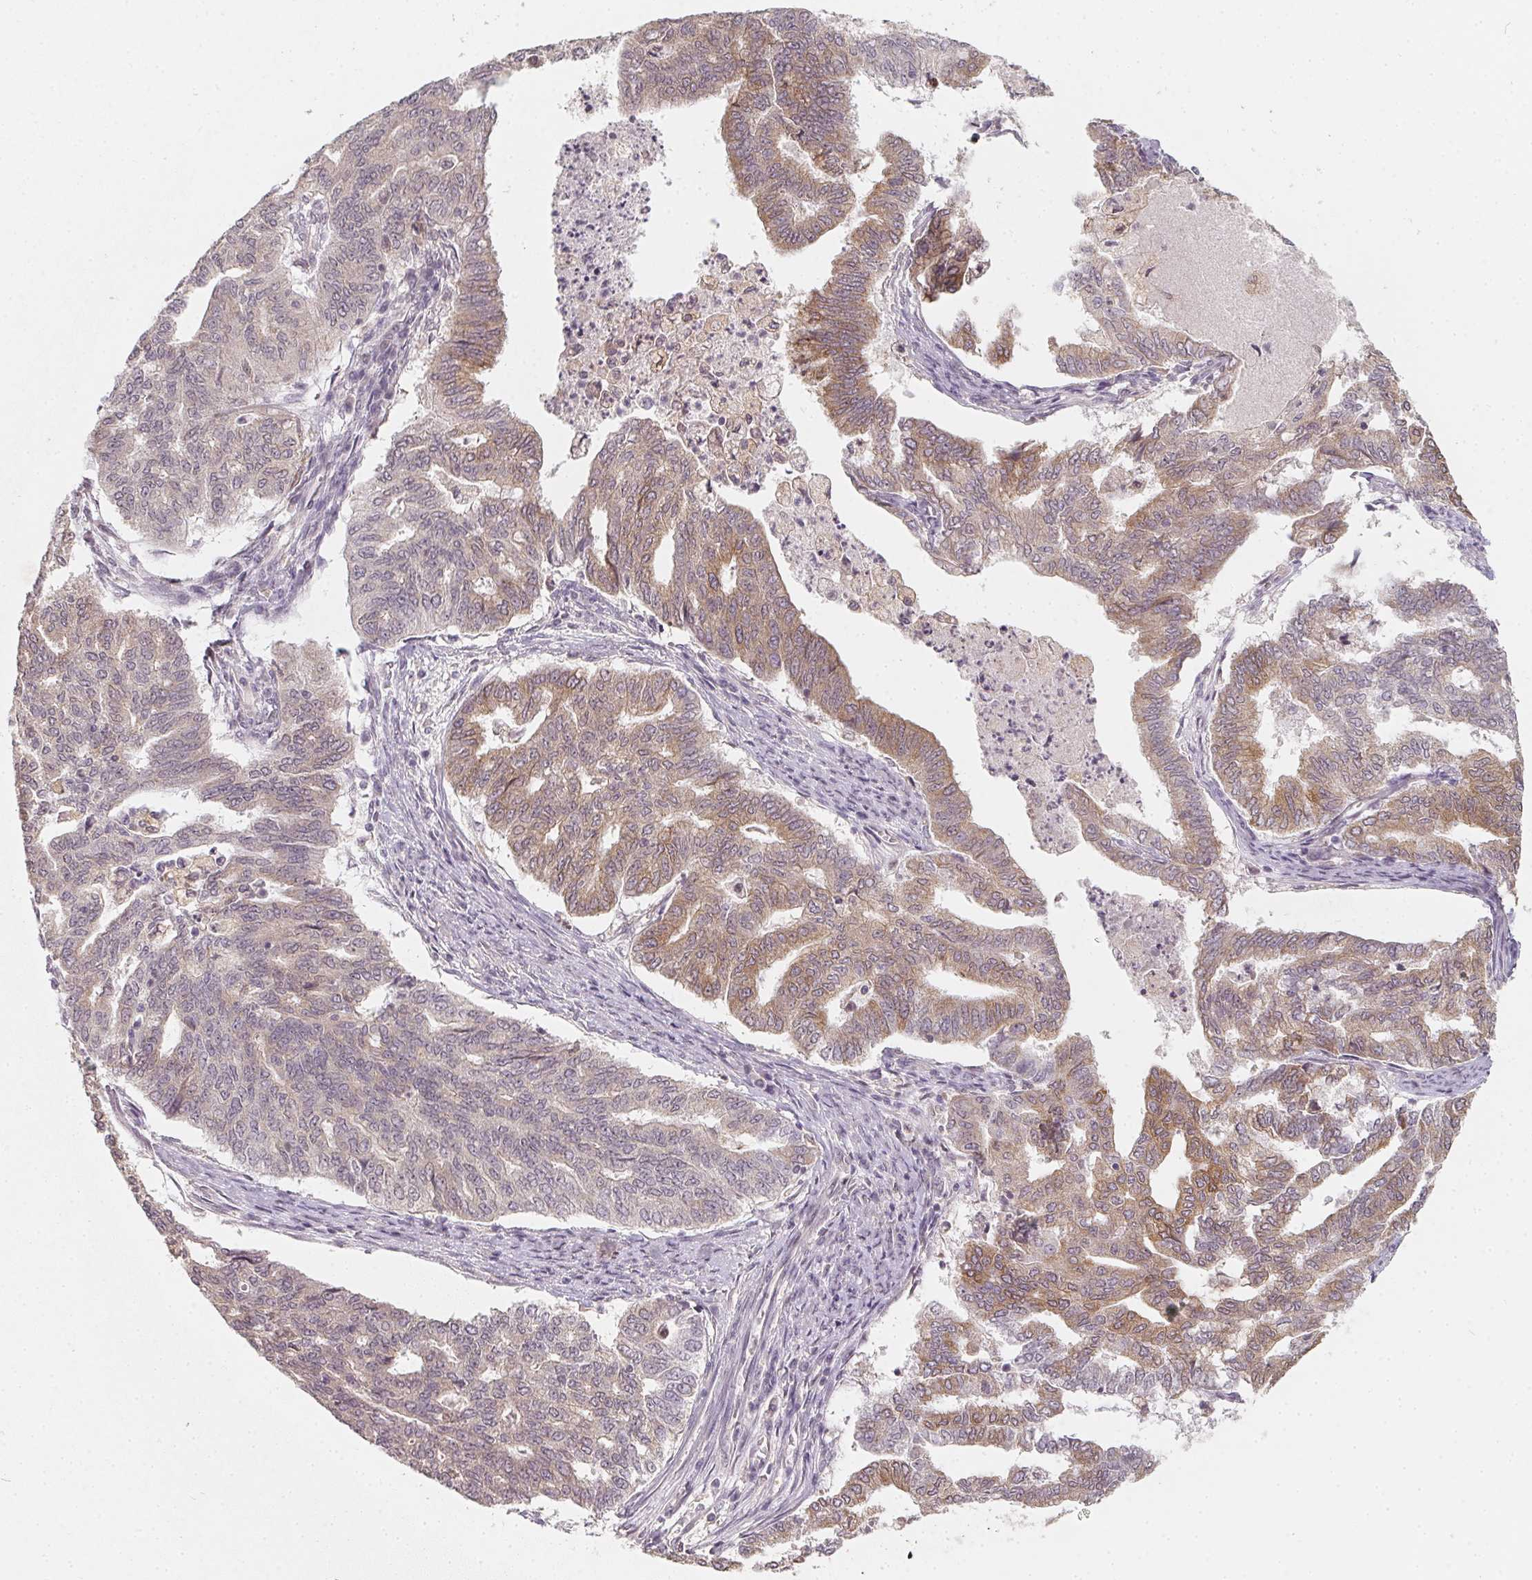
{"staining": {"intensity": "weak", "quantity": "25%-75%", "location": "cytoplasmic/membranous"}, "tissue": "endometrial cancer", "cell_type": "Tumor cells", "image_type": "cancer", "snomed": [{"axis": "morphology", "description": "Adenocarcinoma, NOS"}, {"axis": "topography", "description": "Endometrium"}], "caption": "An image of adenocarcinoma (endometrial) stained for a protein shows weak cytoplasmic/membranous brown staining in tumor cells.", "gene": "SOAT1", "patient": {"sex": "female", "age": 79}}